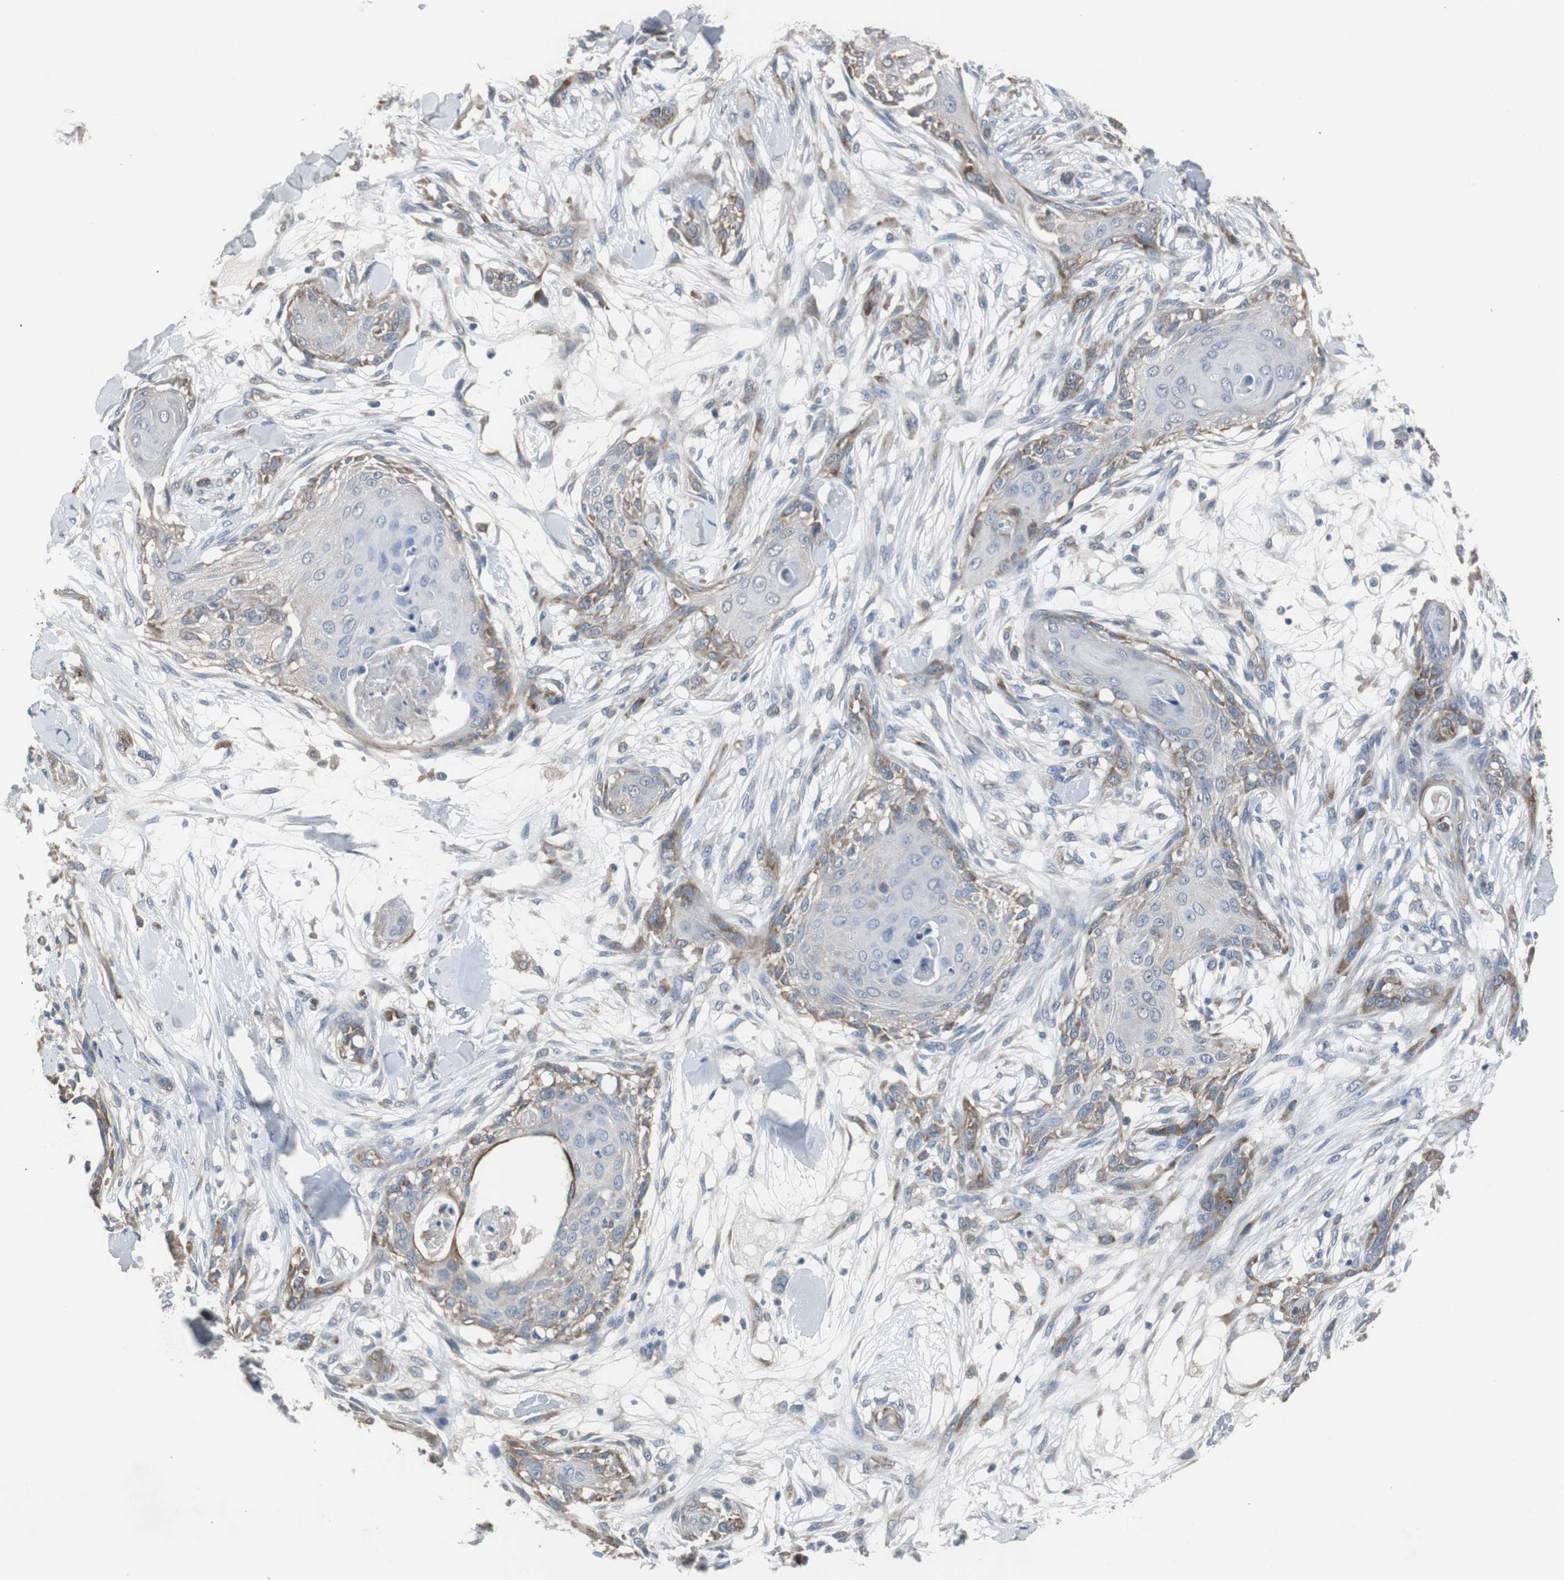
{"staining": {"intensity": "moderate", "quantity": "<25%", "location": "cytoplasmic/membranous"}, "tissue": "skin cancer", "cell_type": "Tumor cells", "image_type": "cancer", "snomed": [{"axis": "morphology", "description": "Squamous cell carcinoma, NOS"}, {"axis": "topography", "description": "Skin"}], "caption": "Immunohistochemistry of human skin cancer (squamous cell carcinoma) displays low levels of moderate cytoplasmic/membranous positivity in about <25% of tumor cells. The staining was performed using DAB (3,3'-diaminobenzidine), with brown indicating positive protein expression. Nuclei are stained blue with hematoxylin.", "gene": "USP10", "patient": {"sex": "female", "age": 59}}